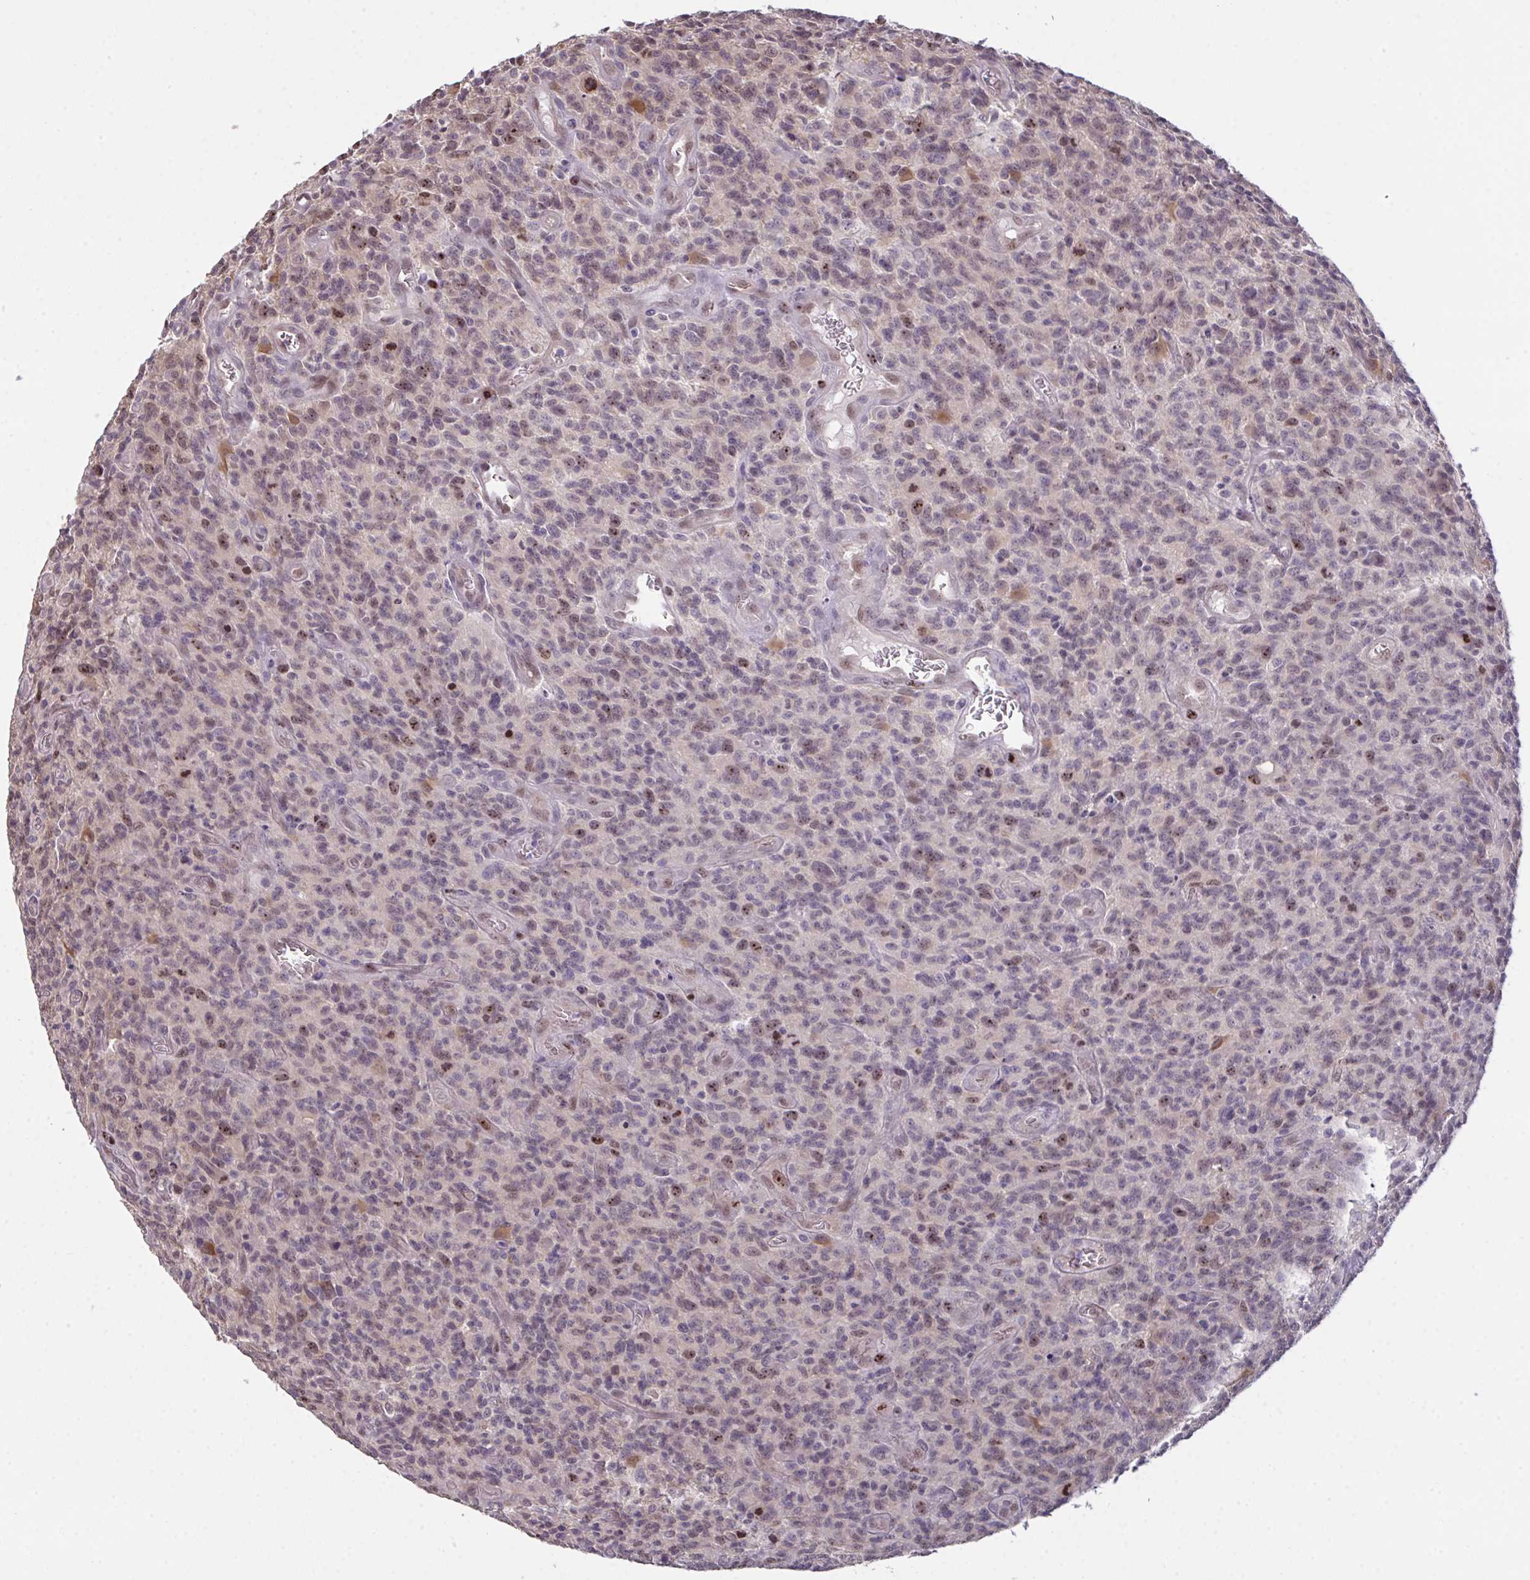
{"staining": {"intensity": "moderate", "quantity": "<25%", "location": "nuclear"}, "tissue": "glioma", "cell_type": "Tumor cells", "image_type": "cancer", "snomed": [{"axis": "morphology", "description": "Glioma, malignant, High grade"}, {"axis": "topography", "description": "Brain"}], "caption": "Glioma stained with a brown dye exhibits moderate nuclear positive staining in approximately <25% of tumor cells.", "gene": "SETD7", "patient": {"sex": "male", "age": 76}}